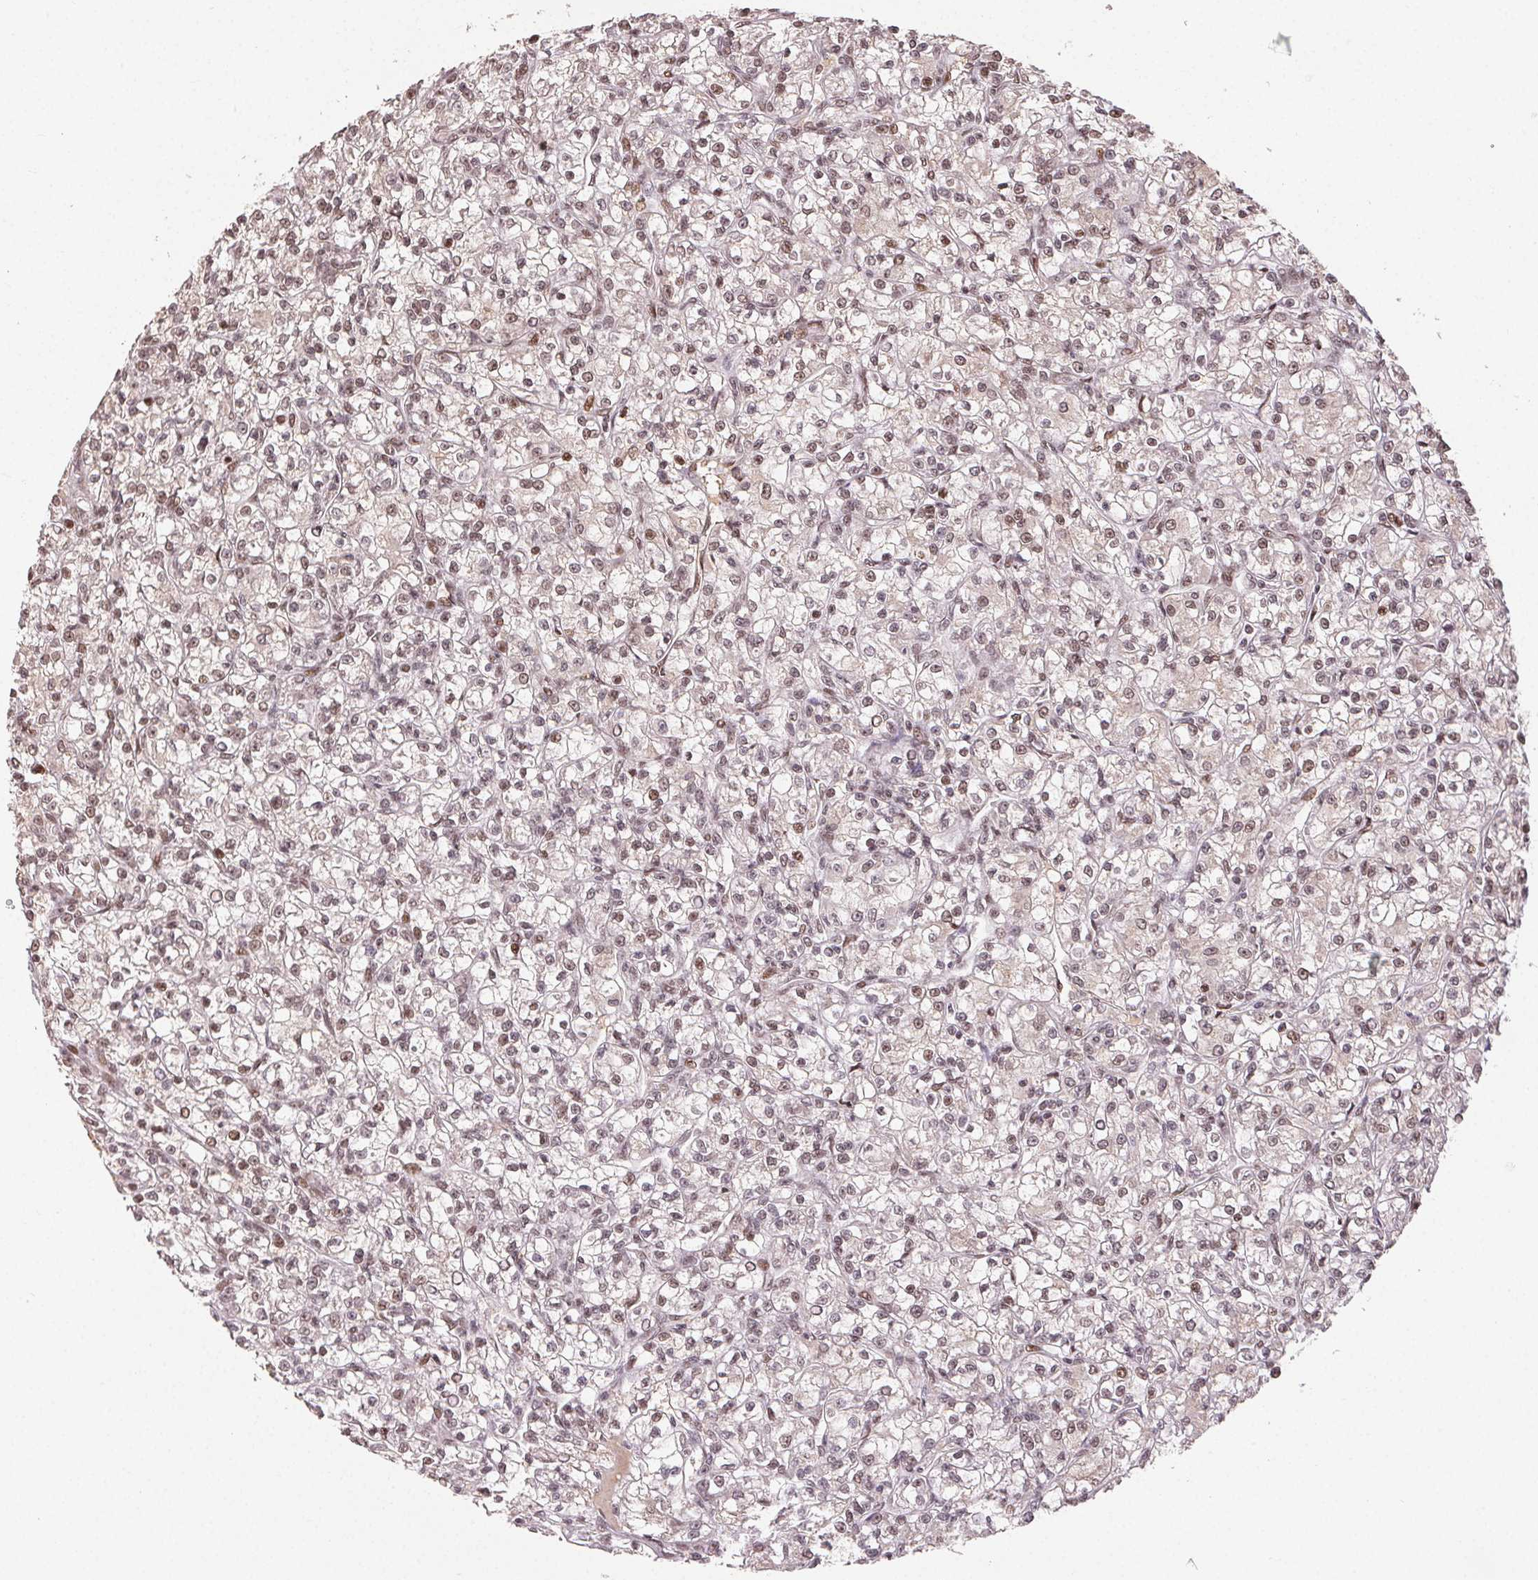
{"staining": {"intensity": "weak", "quantity": ">75%", "location": "nuclear"}, "tissue": "renal cancer", "cell_type": "Tumor cells", "image_type": "cancer", "snomed": [{"axis": "morphology", "description": "Adenocarcinoma, NOS"}, {"axis": "topography", "description": "Kidney"}], "caption": "DAB (3,3'-diaminobenzidine) immunohistochemical staining of renal cancer (adenocarcinoma) shows weak nuclear protein expression in approximately >75% of tumor cells. The staining was performed using DAB (3,3'-diaminobenzidine) to visualize the protein expression in brown, while the nuclei were stained in blue with hematoxylin (Magnification: 20x).", "gene": "MAPKAPK2", "patient": {"sex": "female", "age": 59}}